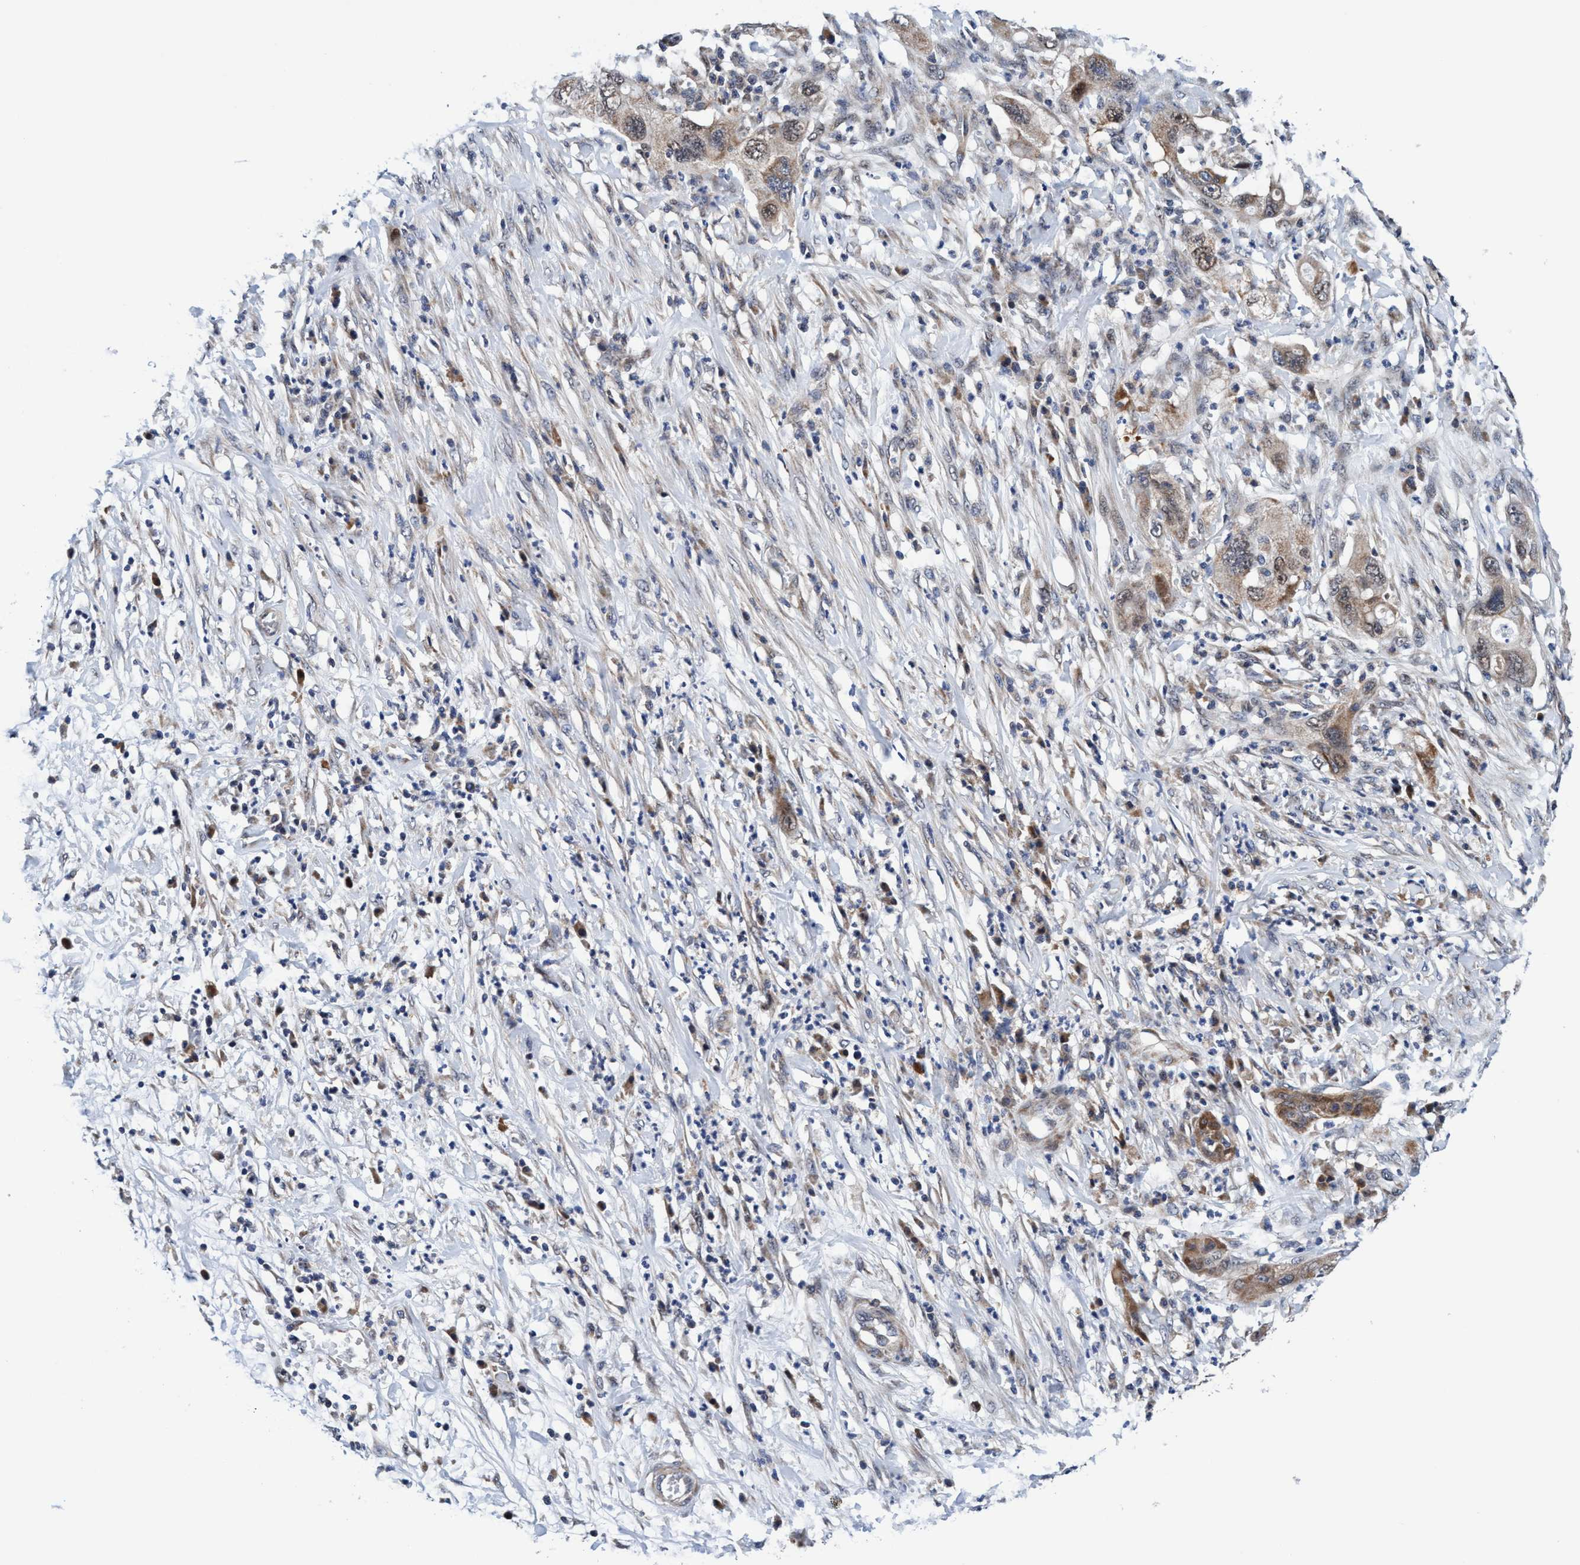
{"staining": {"intensity": "weak", "quantity": ">75%", "location": "cytoplasmic/membranous"}, "tissue": "pancreatic cancer", "cell_type": "Tumor cells", "image_type": "cancer", "snomed": [{"axis": "morphology", "description": "Adenocarcinoma, NOS"}, {"axis": "topography", "description": "Pancreas"}], "caption": "Immunohistochemistry of pancreatic cancer reveals low levels of weak cytoplasmic/membranous expression in approximately >75% of tumor cells. Ihc stains the protein of interest in brown and the nuclei are stained blue.", "gene": "AGAP2", "patient": {"sex": "female", "age": 78}}